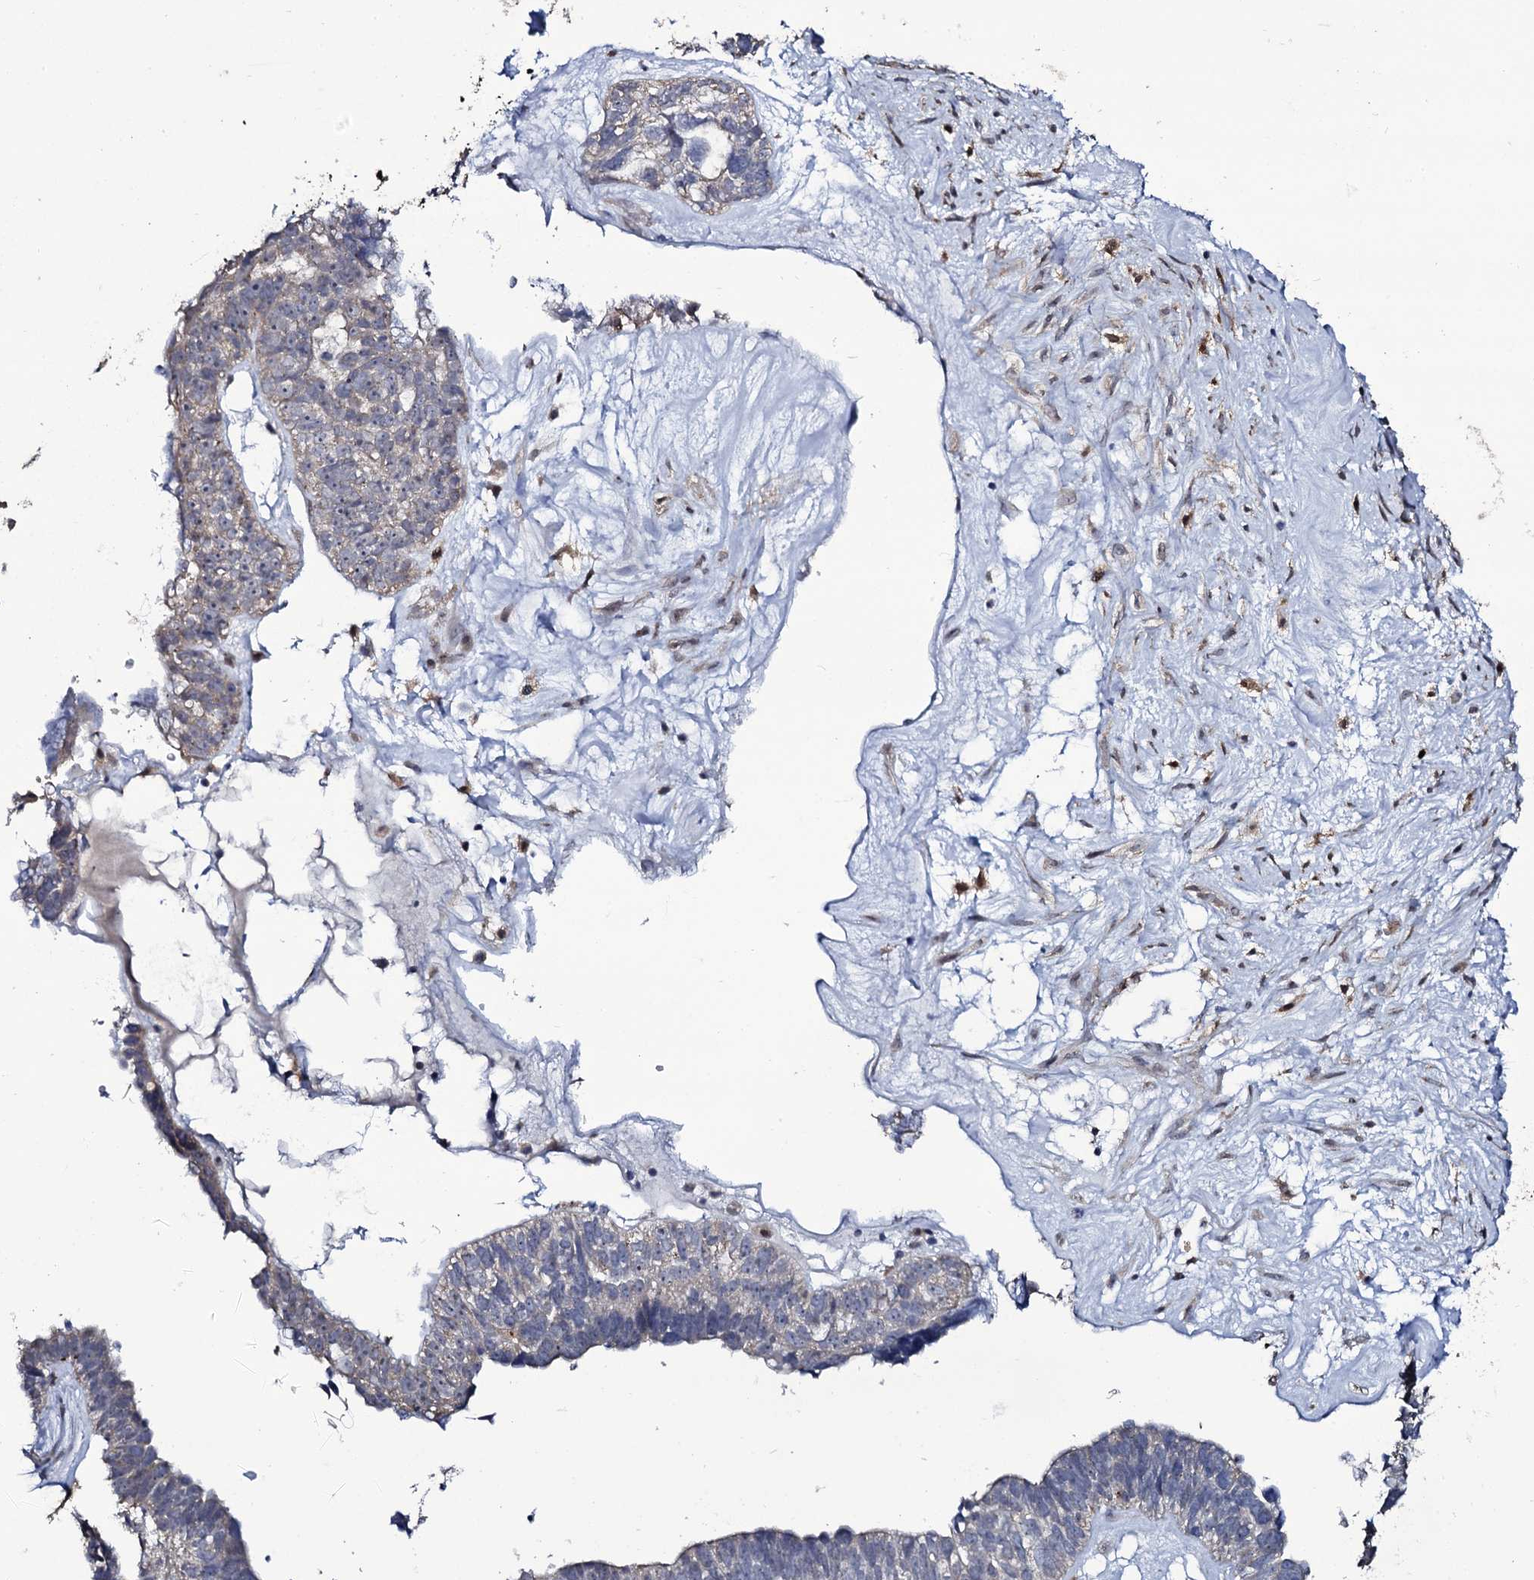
{"staining": {"intensity": "negative", "quantity": "none", "location": "none"}, "tissue": "ovarian cancer", "cell_type": "Tumor cells", "image_type": "cancer", "snomed": [{"axis": "morphology", "description": "Cystadenocarcinoma, serous, NOS"}, {"axis": "topography", "description": "Ovary"}], "caption": "IHC histopathology image of neoplastic tissue: ovarian cancer stained with DAB shows no significant protein positivity in tumor cells.", "gene": "CRYL1", "patient": {"sex": "female", "age": 79}}